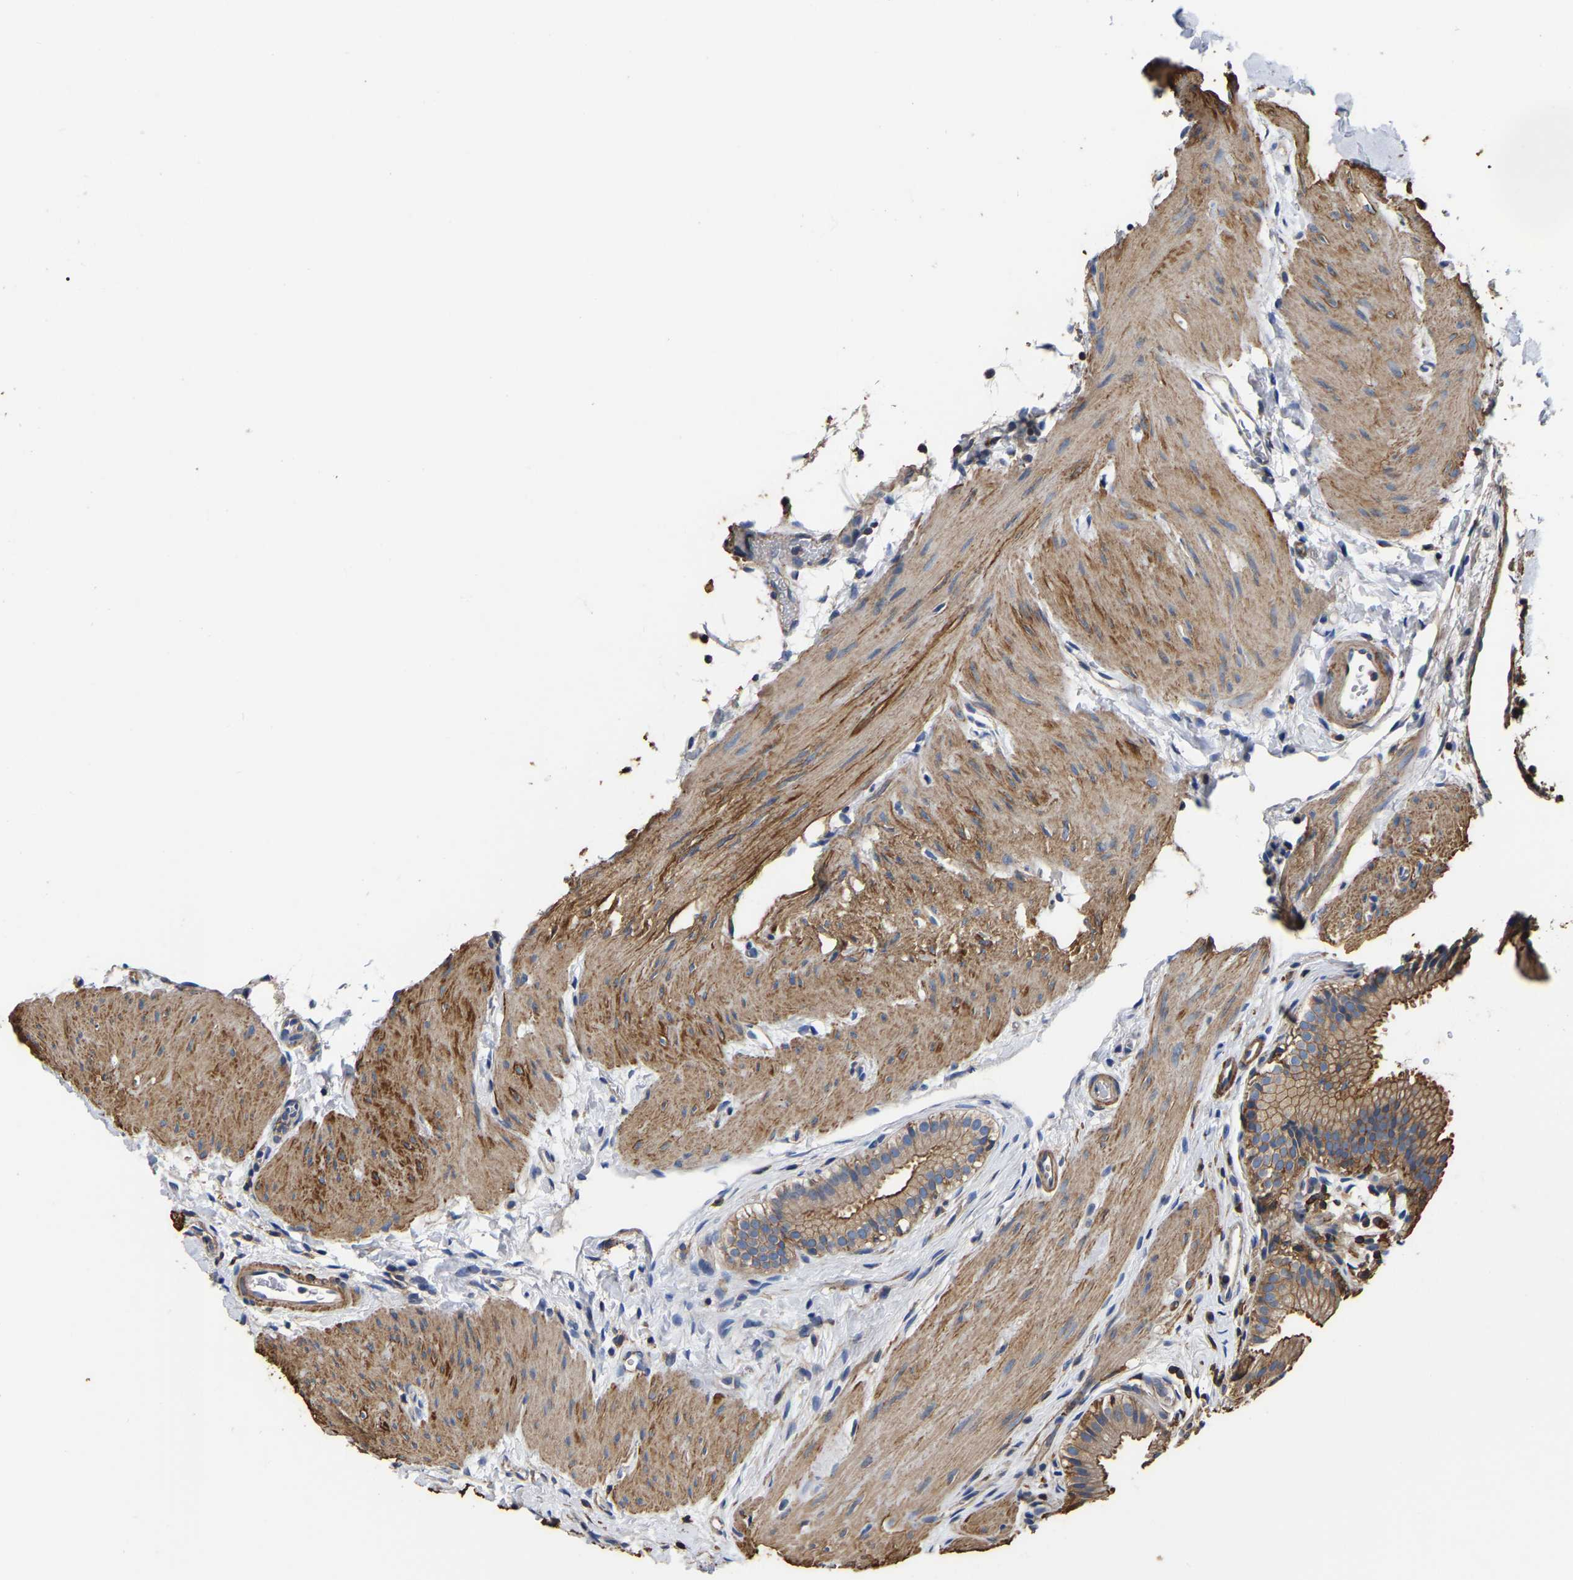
{"staining": {"intensity": "moderate", "quantity": ">75%", "location": "cytoplasmic/membranous"}, "tissue": "gallbladder", "cell_type": "Glandular cells", "image_type": "normal", "snomed": [{"axis": "morphology", "description": "Normal tissue, NOS"}, {"axis": "topography", "description": "Gallbladder"}], "caption": "Immunohistochemical staining of benign human gallbladder reveals medium levels of moderate cytoplasmic/membranous staining in approximately >75% of glandular cells.", "gene": "ARMT1", "patient": {"sex": "female", "age": 26}}